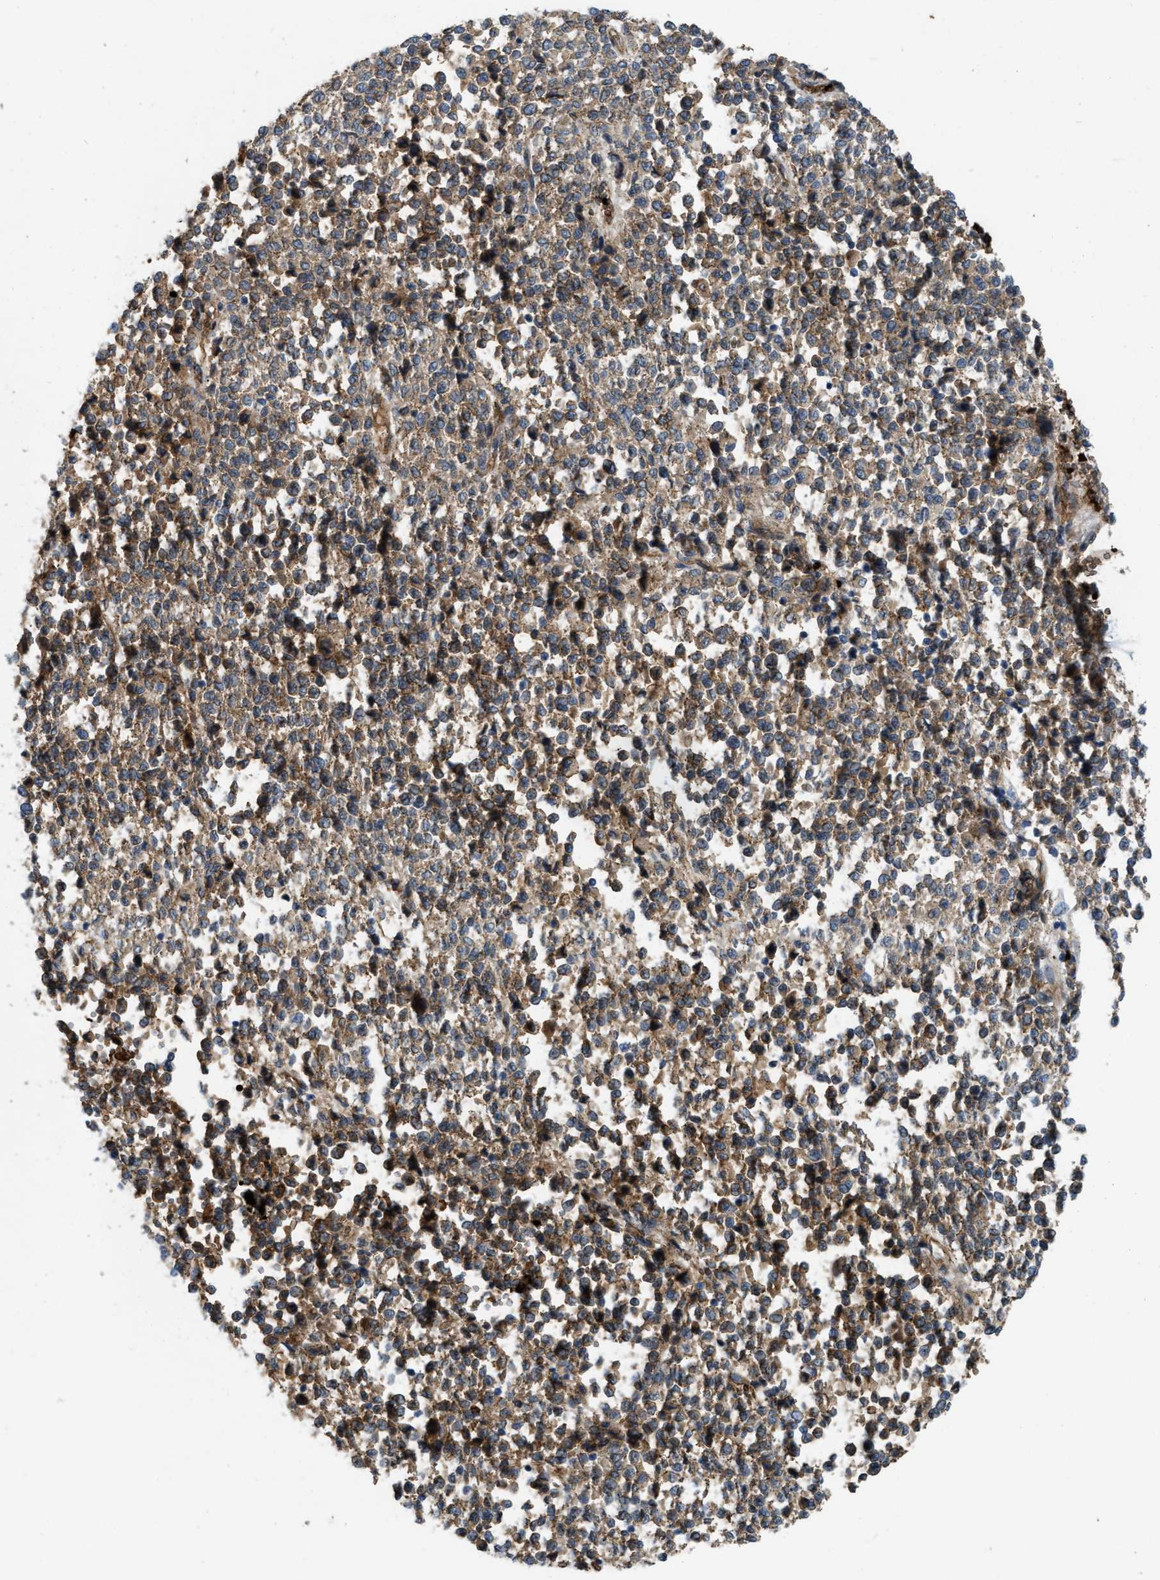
{"staining": {"intensity": "moderate", "quantity": ">75%", "location": "cytoplasmic/membranous"}, "tissue": "melanoma", "cell_type": "Tumor cells", "image_type": "cancer", "snomed": [{"axis": "morphology", "description": "Malignant melanoma, Metastatic site"}, {"axis": "topography", "description": "Pancreas"}], "caption": "Melanoma stained with DAB (3,3'-diaminobenzidine) immunohistochemistry demonstrates medium levels of moderate cytoplasmic/membranous positivity in approximately >75% of tumor cells.", "gene": "ERC1", "patient": {"sex": "female", "age": 30}}